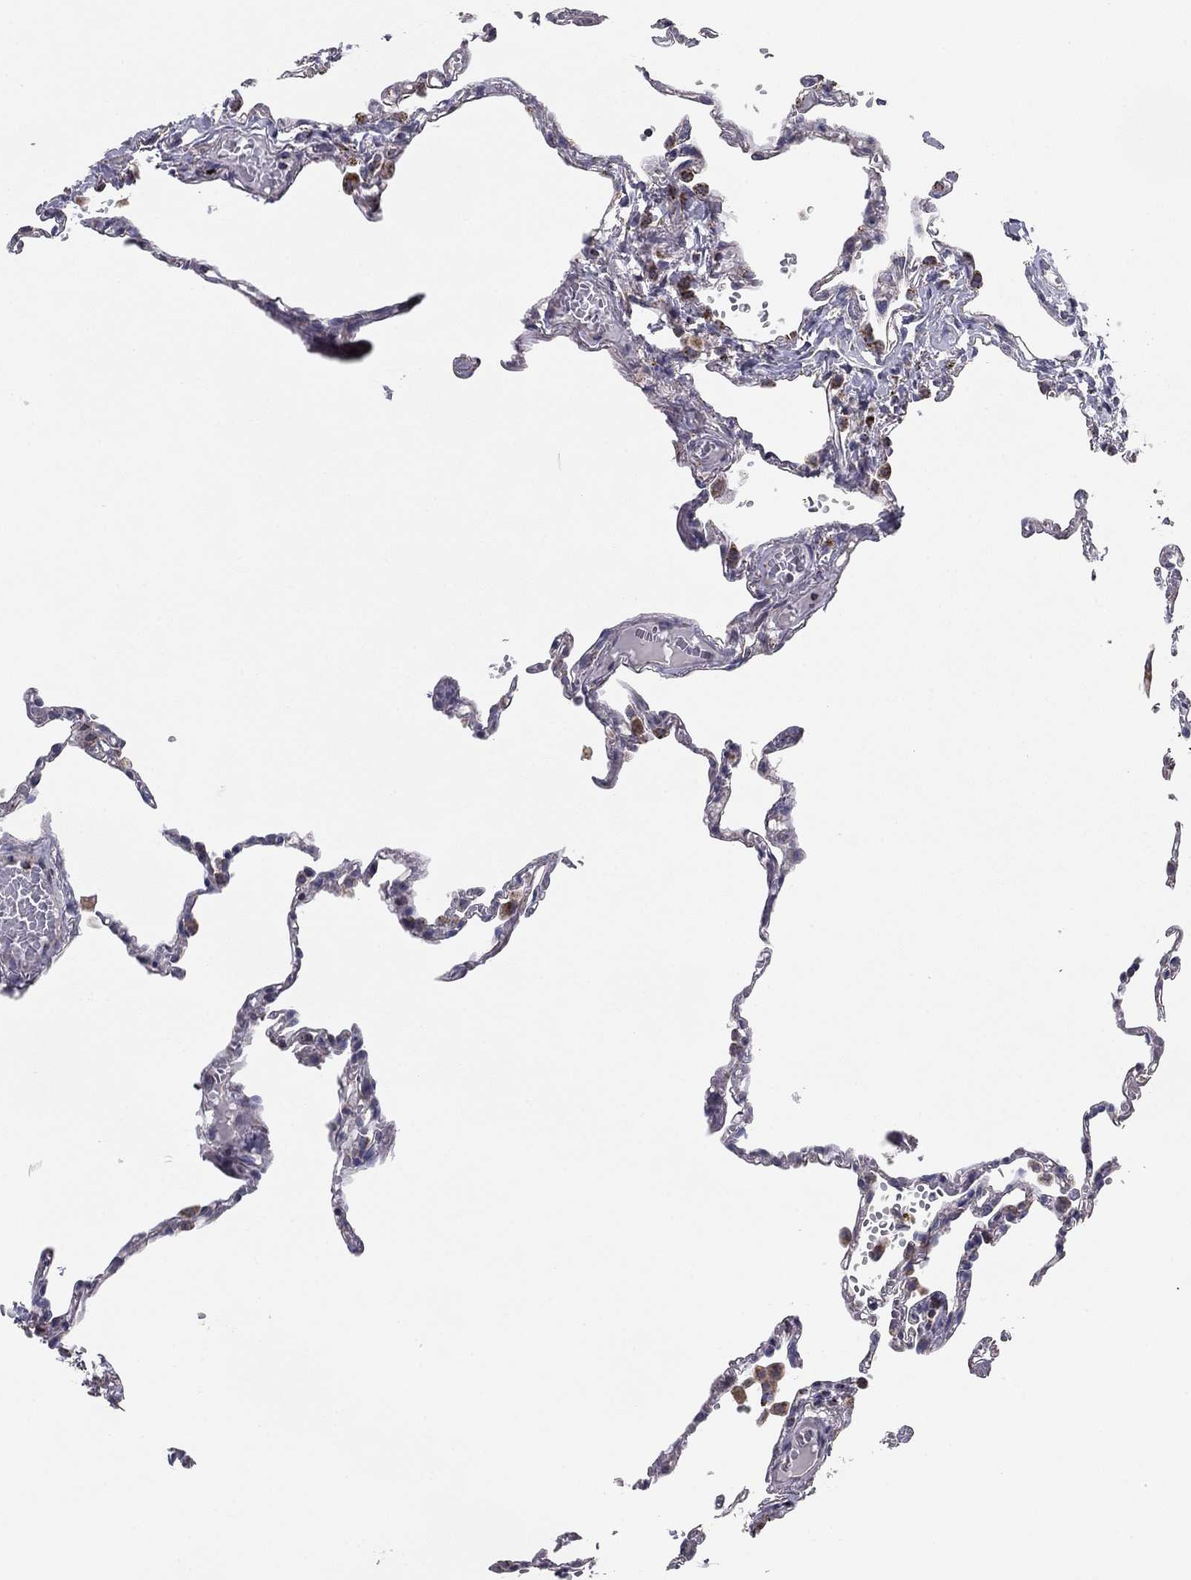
{"staining": {"intensity": "negative", "quantity": "none", "location": "none"}, "tissue": "lung", "cell_type": "Alveolar cells", "image_type": "normal", "snomed": [{"axis": "morphology", "description": "Normal tissue, NOS"}, {"axis": "topography", "description": "Lung"}], "caption": "Immunohistochemistry photomicrograph of unremarkable lung: human lung stained with DAB exhibits no significant protein positivity in alveolar cells. Nuclei are stained in blue.", "gene": "NDUFV1", "patient": {"sex": "male", "age": 78}}